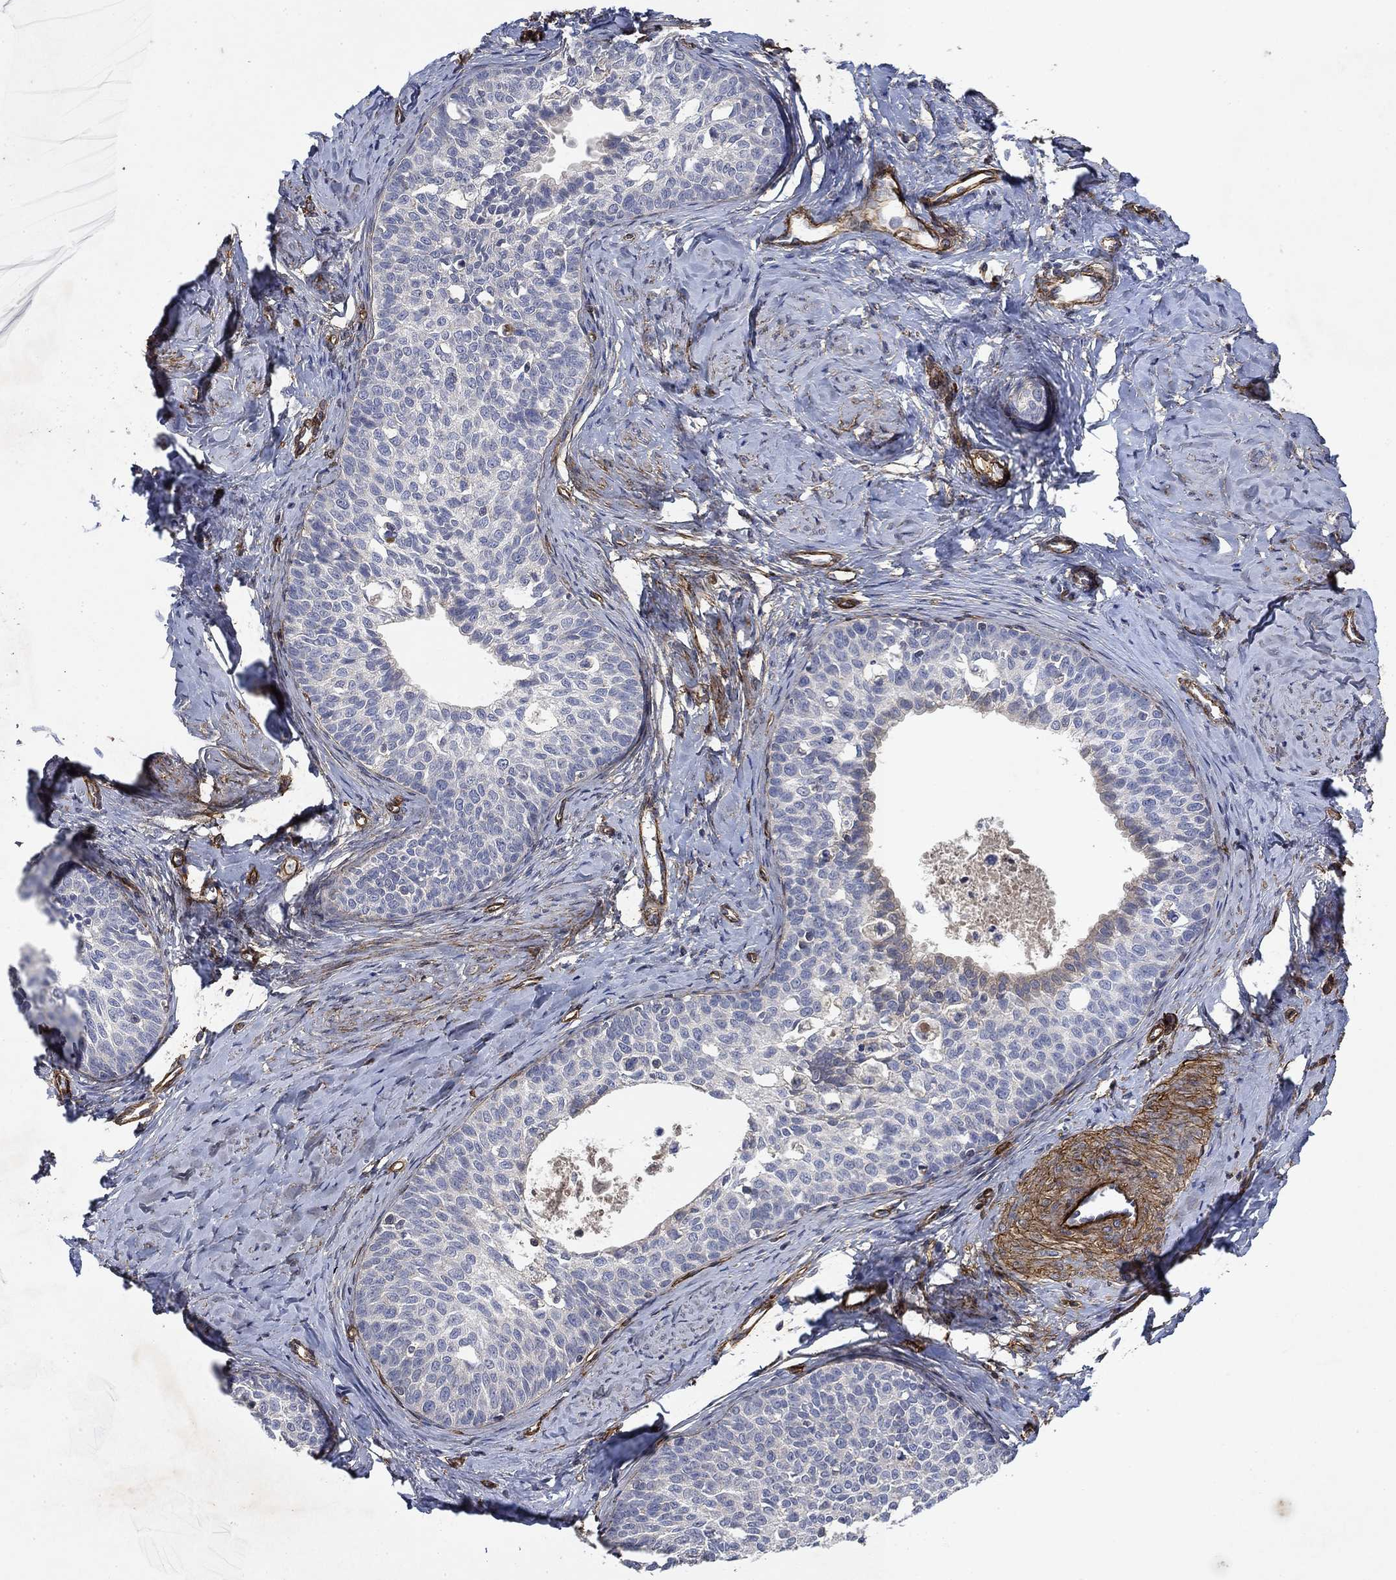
{"staining": {"intensity": "negative", "quantity": "none", "location": "none"}, "tissue": "cervical cancer", "cell_type": "Tumor cells", "image_type": "cancer", "snomed": [{"axis": "morphology", "description": "Squamous cell carcinoma, NOS"}, {"axis": "topography", "description": "Cervix"}], "caption": "The histopathology image demonstrates no staining of tumor cells in cervical cancer.", "gene": "COL4A2", "patient": {"sex": "female", "age": 51}}